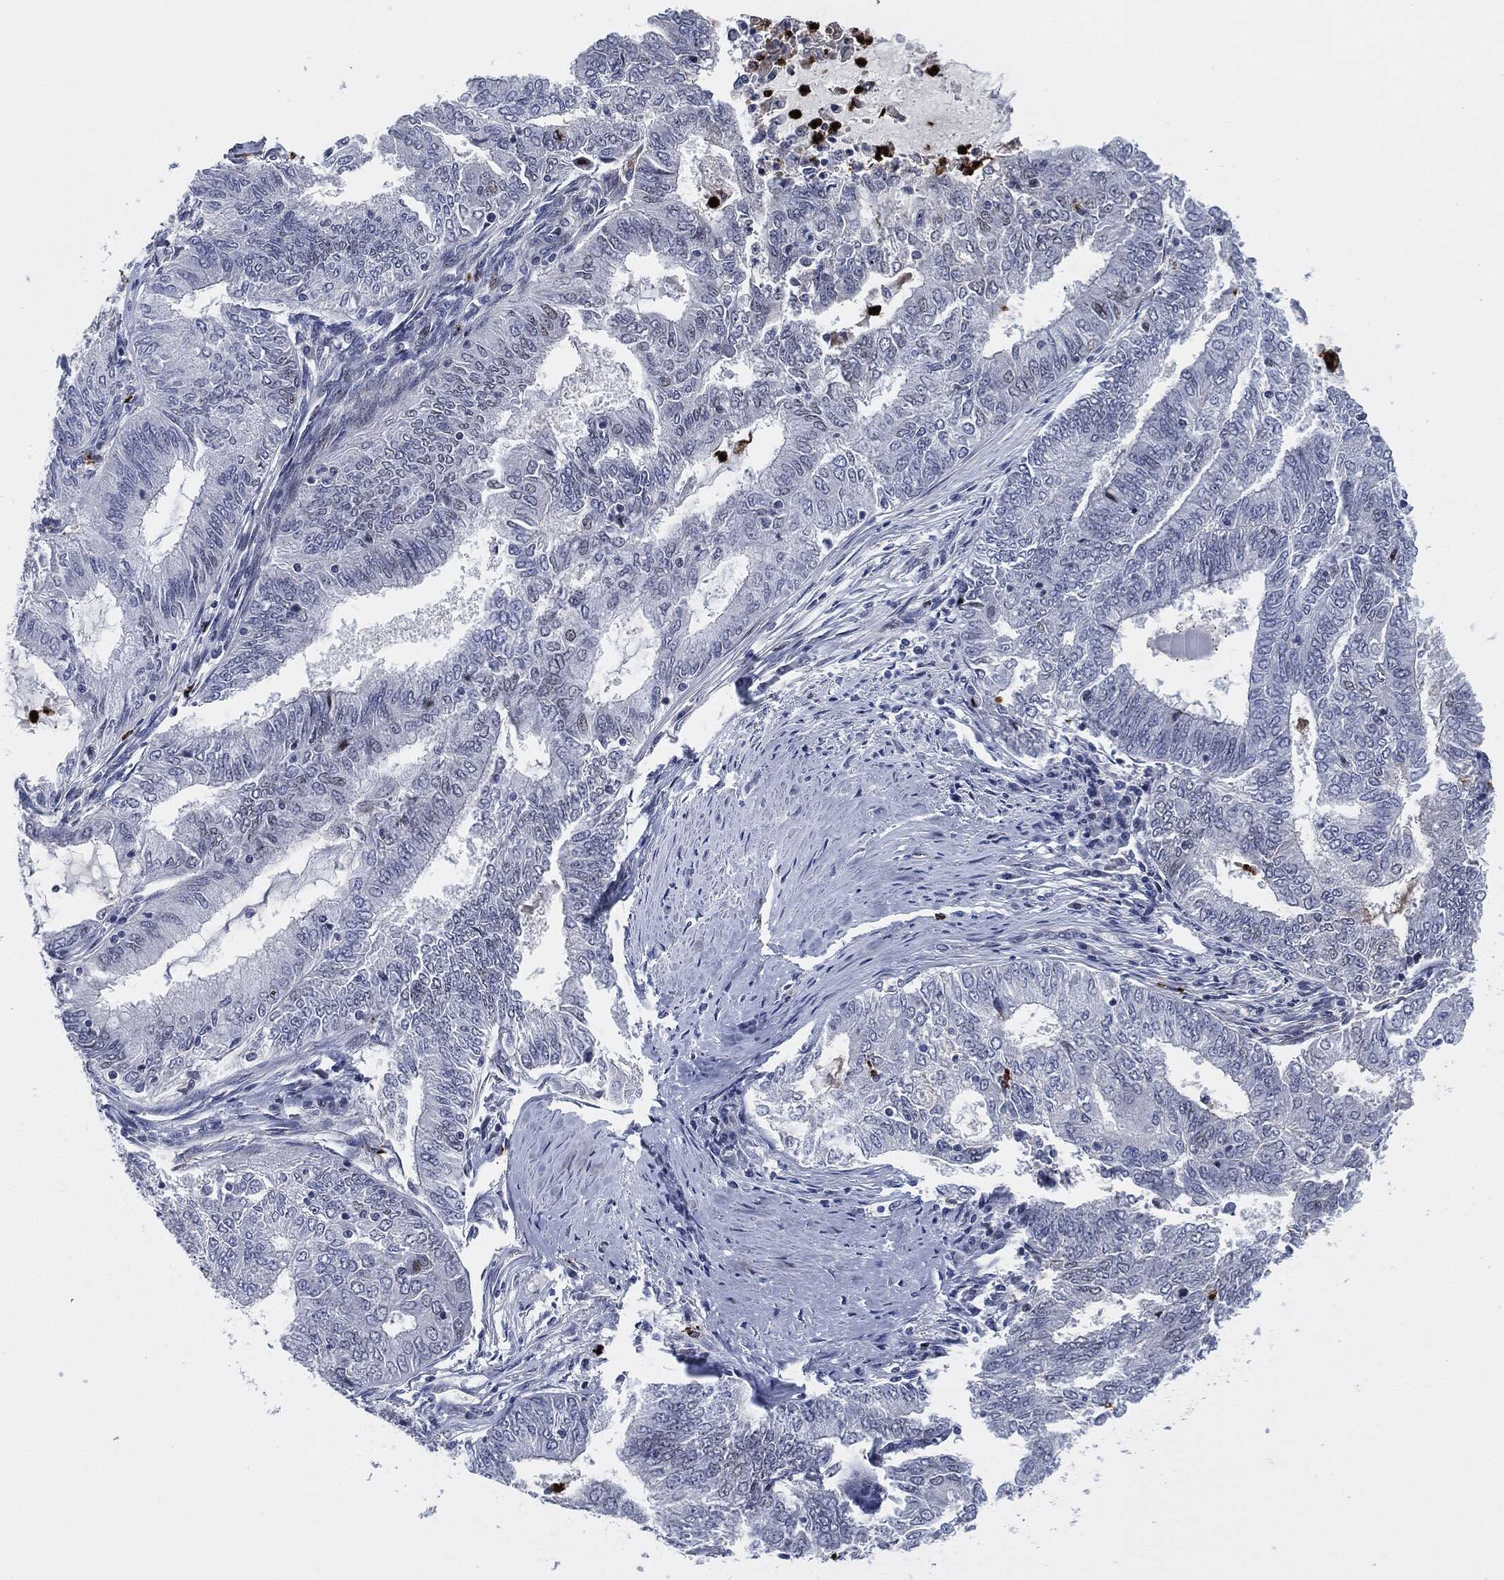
{"staining": {"intensity": "negative", "quantity": "none", "location": "none"}, "tissue": "endometrial cancer", "cell_type": "Tumor cells", "image_type": "cancer", "snomed": [{"axis": "morphology", "description": "Adenocarcinoma, NOS"}, {"axis": "topography", "description": "Endometrium"}], "caption": "Tumor cells show no significant protein positivity in adenocarcinoma (endometrial).", "gene": "MPO", "patient": {"sex": "female", "age": 62}}